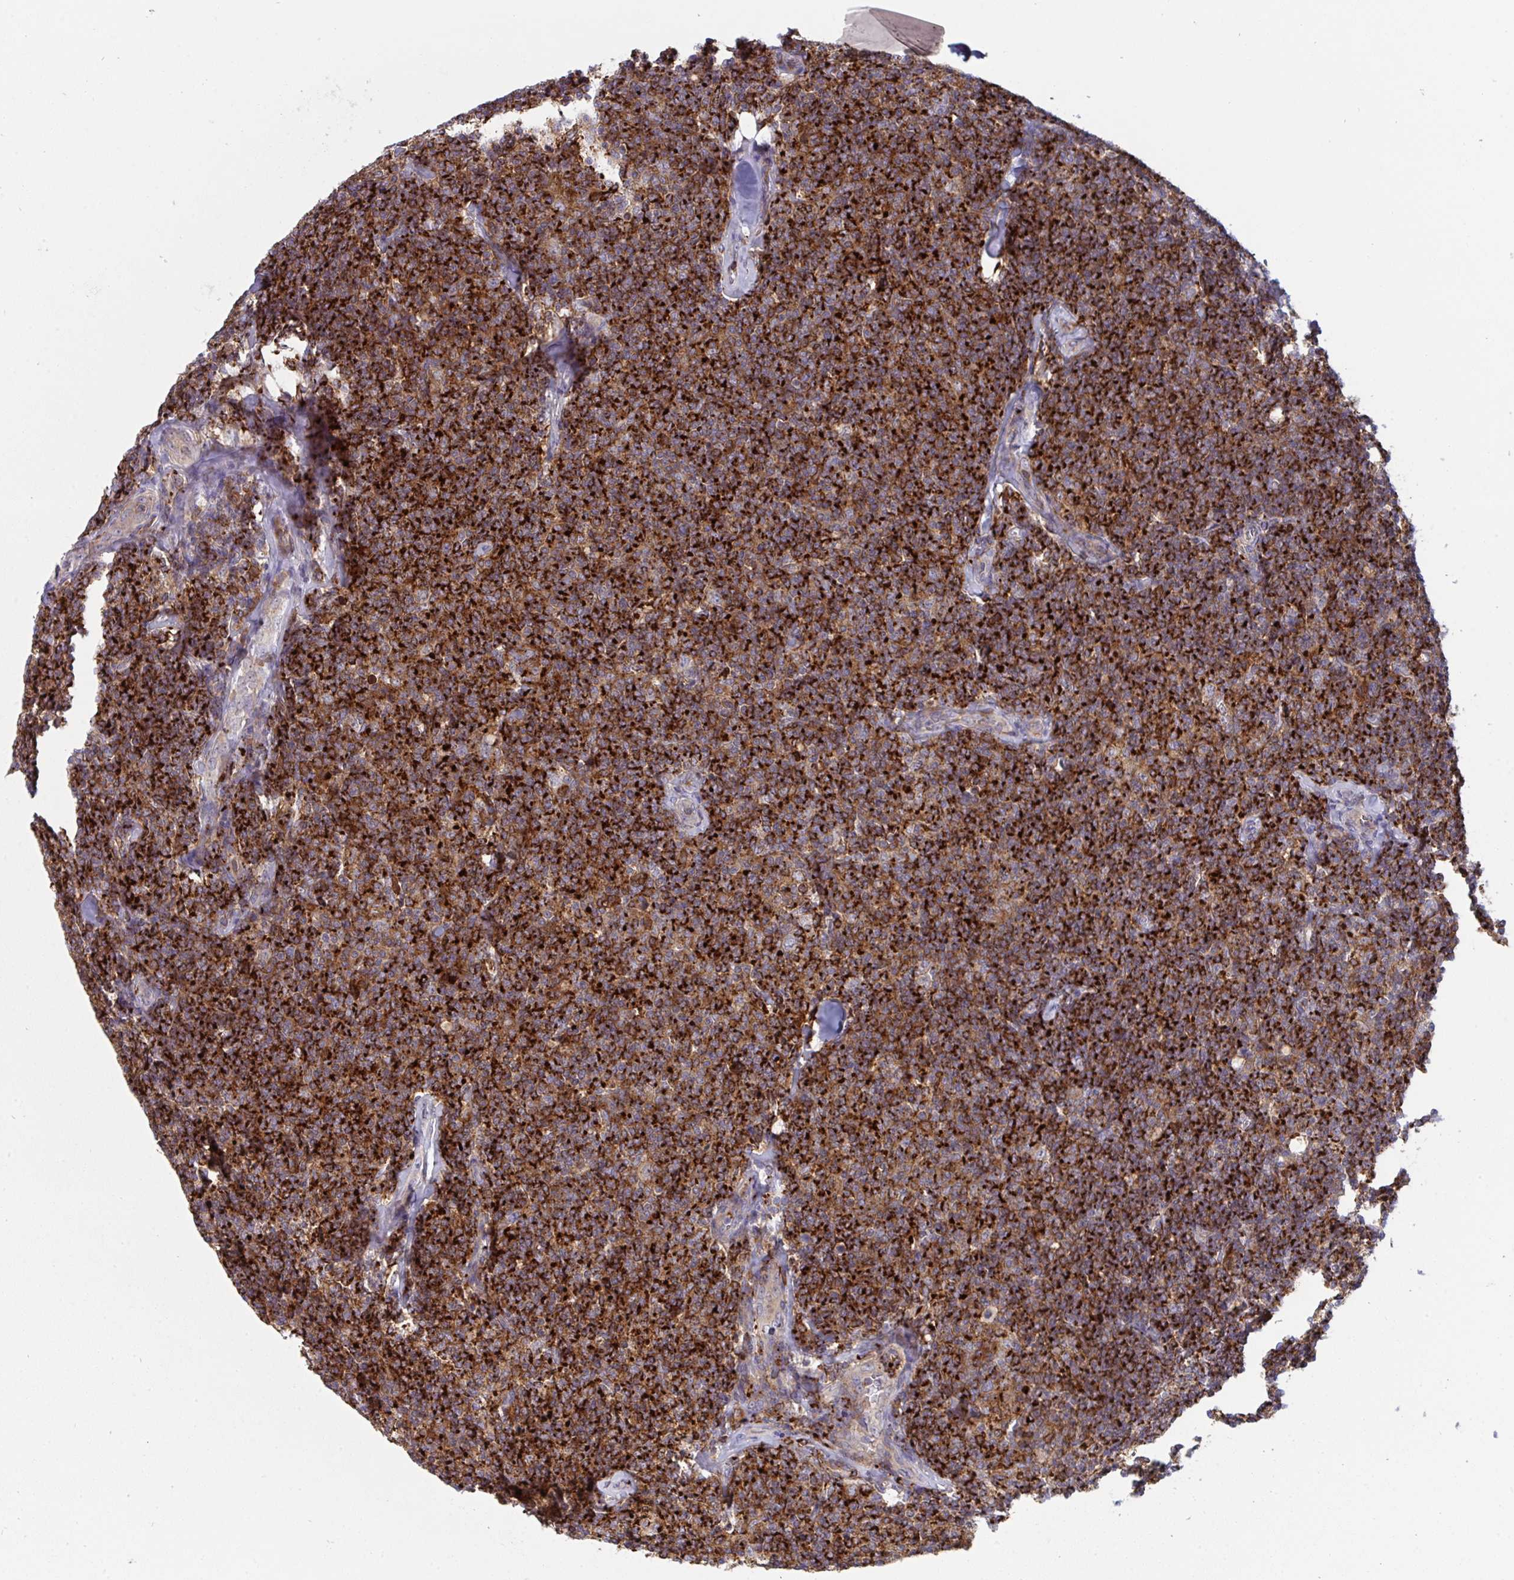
{"staining": {"intensity": "strong", "quantity": ">75%", "location": "cytoplasmic/membranous"}, "tissue": "lymphoma", "cell_type": "Tumor cells", "image_type": "cancer", "snomed": [{"axis": "morphology", "description": "Malignant lymphoma, non-Hodgkin's type, Low grade"}, {"axis": "topography", "description": "Lymph node"}], "caption": "Brown immunohistochemical staining in human lymphoma reveals strong cytoplasmic/membranous positivity in approximately >75% of tumor cells.", "gene": "DISP2", "patient": {"sex": "female", "age": 56}}